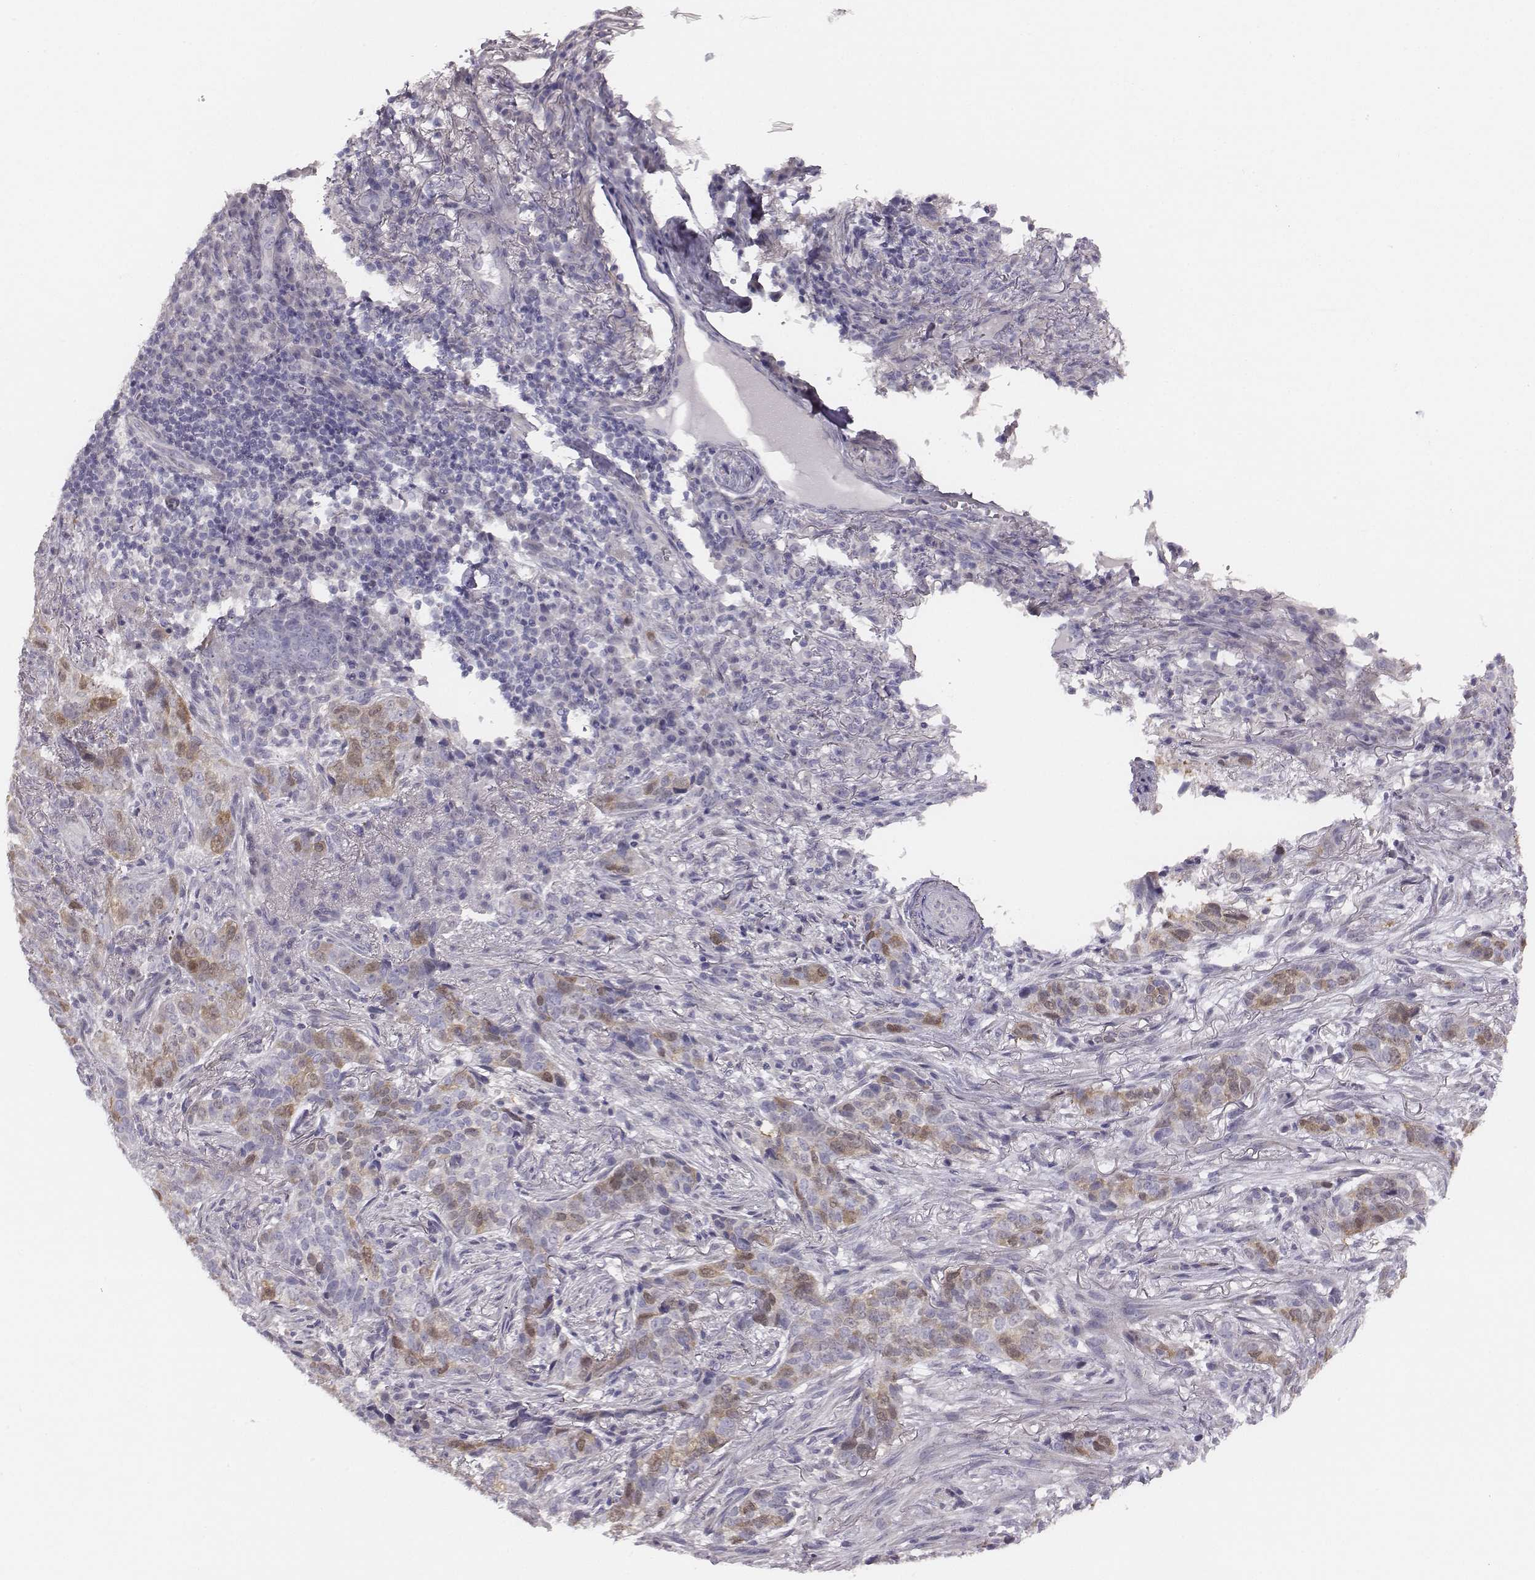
{"staining": {"intensity": "weak", "quantity": "25%-75%", "location": "cytoplasmic/membranous,nuclear"}, "tissue": "skin cancer", "cell_type": "Tumor cells", "image_type": "cancer", "snomed": [{"axis": "morphology", "description": "Basal cell carcinoma"}, {"axis": "topography", "description": "Skin"}], "caption": "Approximately 25%-75% of tumor cells in basal cell carcinoma (skin) exhibit weak cytoplasmic/membranous and nuclear protein expression as visualized by brown immunohistochemical staining.", "gene": "PBK", "patient": {"sex": "female", "age": 69}}